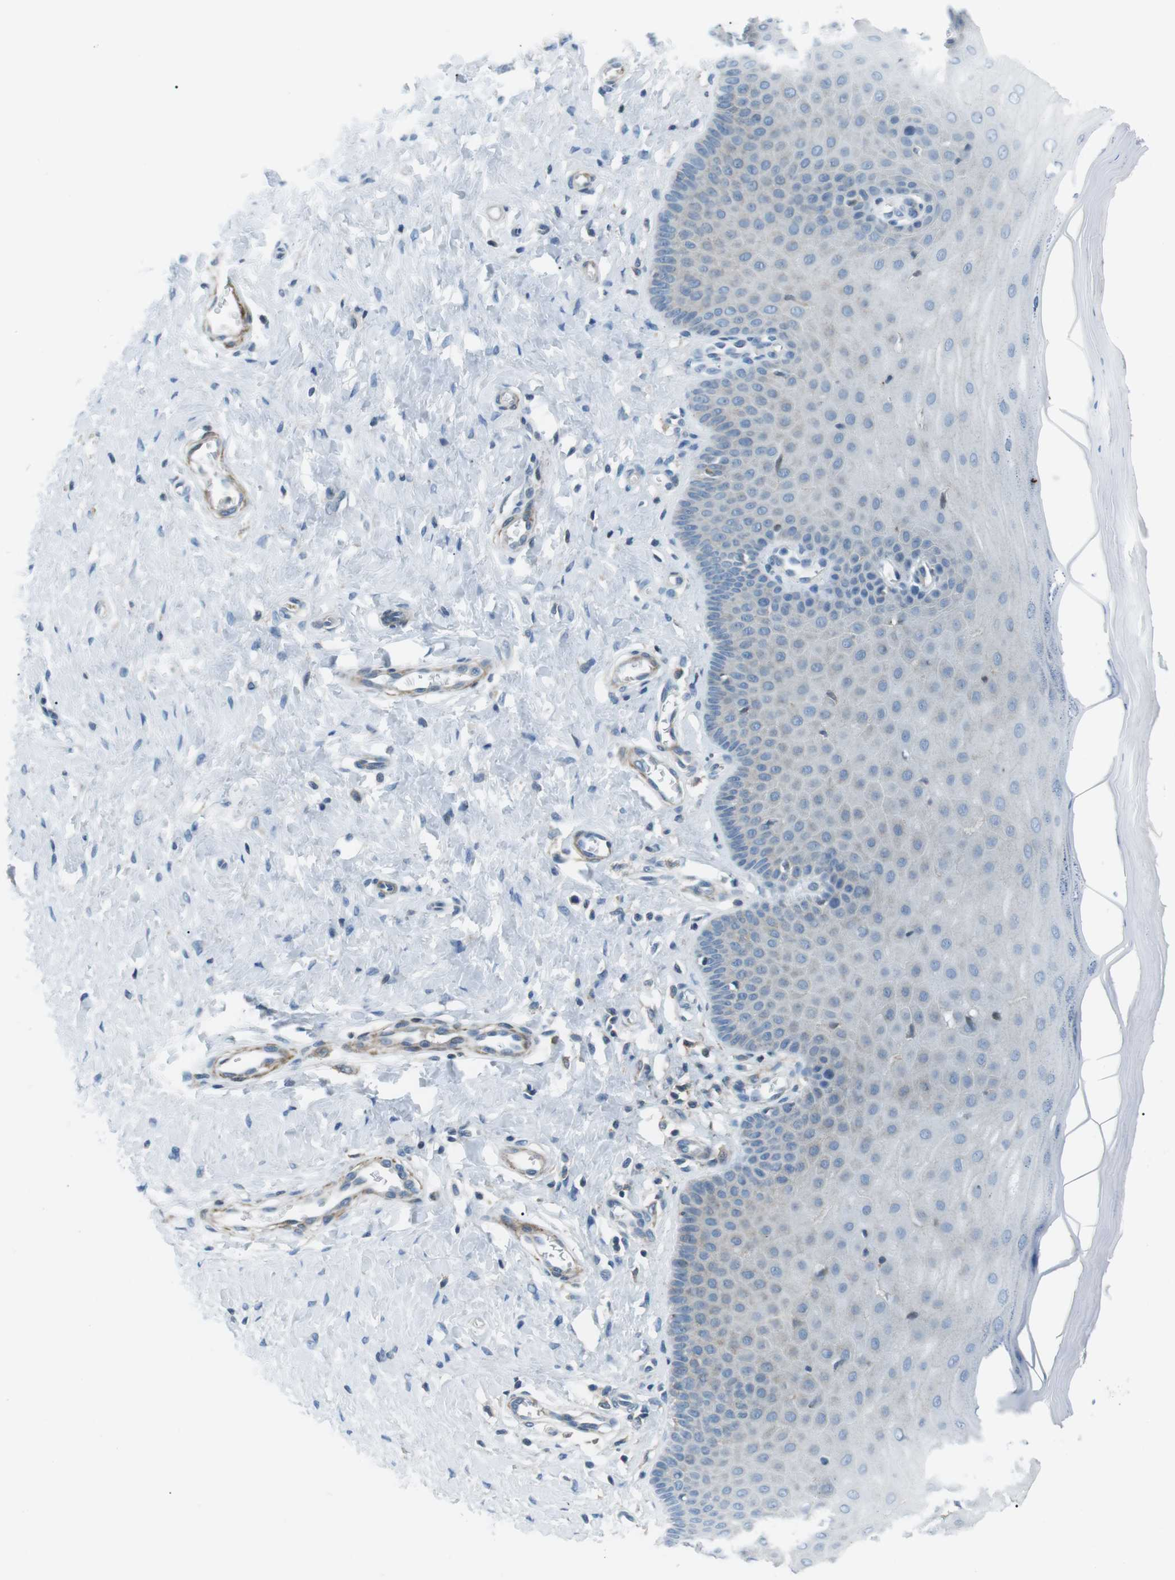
{"staining": {"intensity": "negative", "quantity": "none", "location": "none"}, "tissue": "cervix", "cell_type": "Squamous epithelial cells", "image_type": "normal", "snomed": [{"axis": "morphology", "description": "Normal tissue, NOS"}, {"axis": "topography", "description": "Cervix"}], "caption": "The image reveals no significant positivity in squamous epithelial cells of cervix. (IHC, brightfield microscopy, high magnification).", "gene": "ARVCF", "patient": {"sex": "female", "age": 55}}